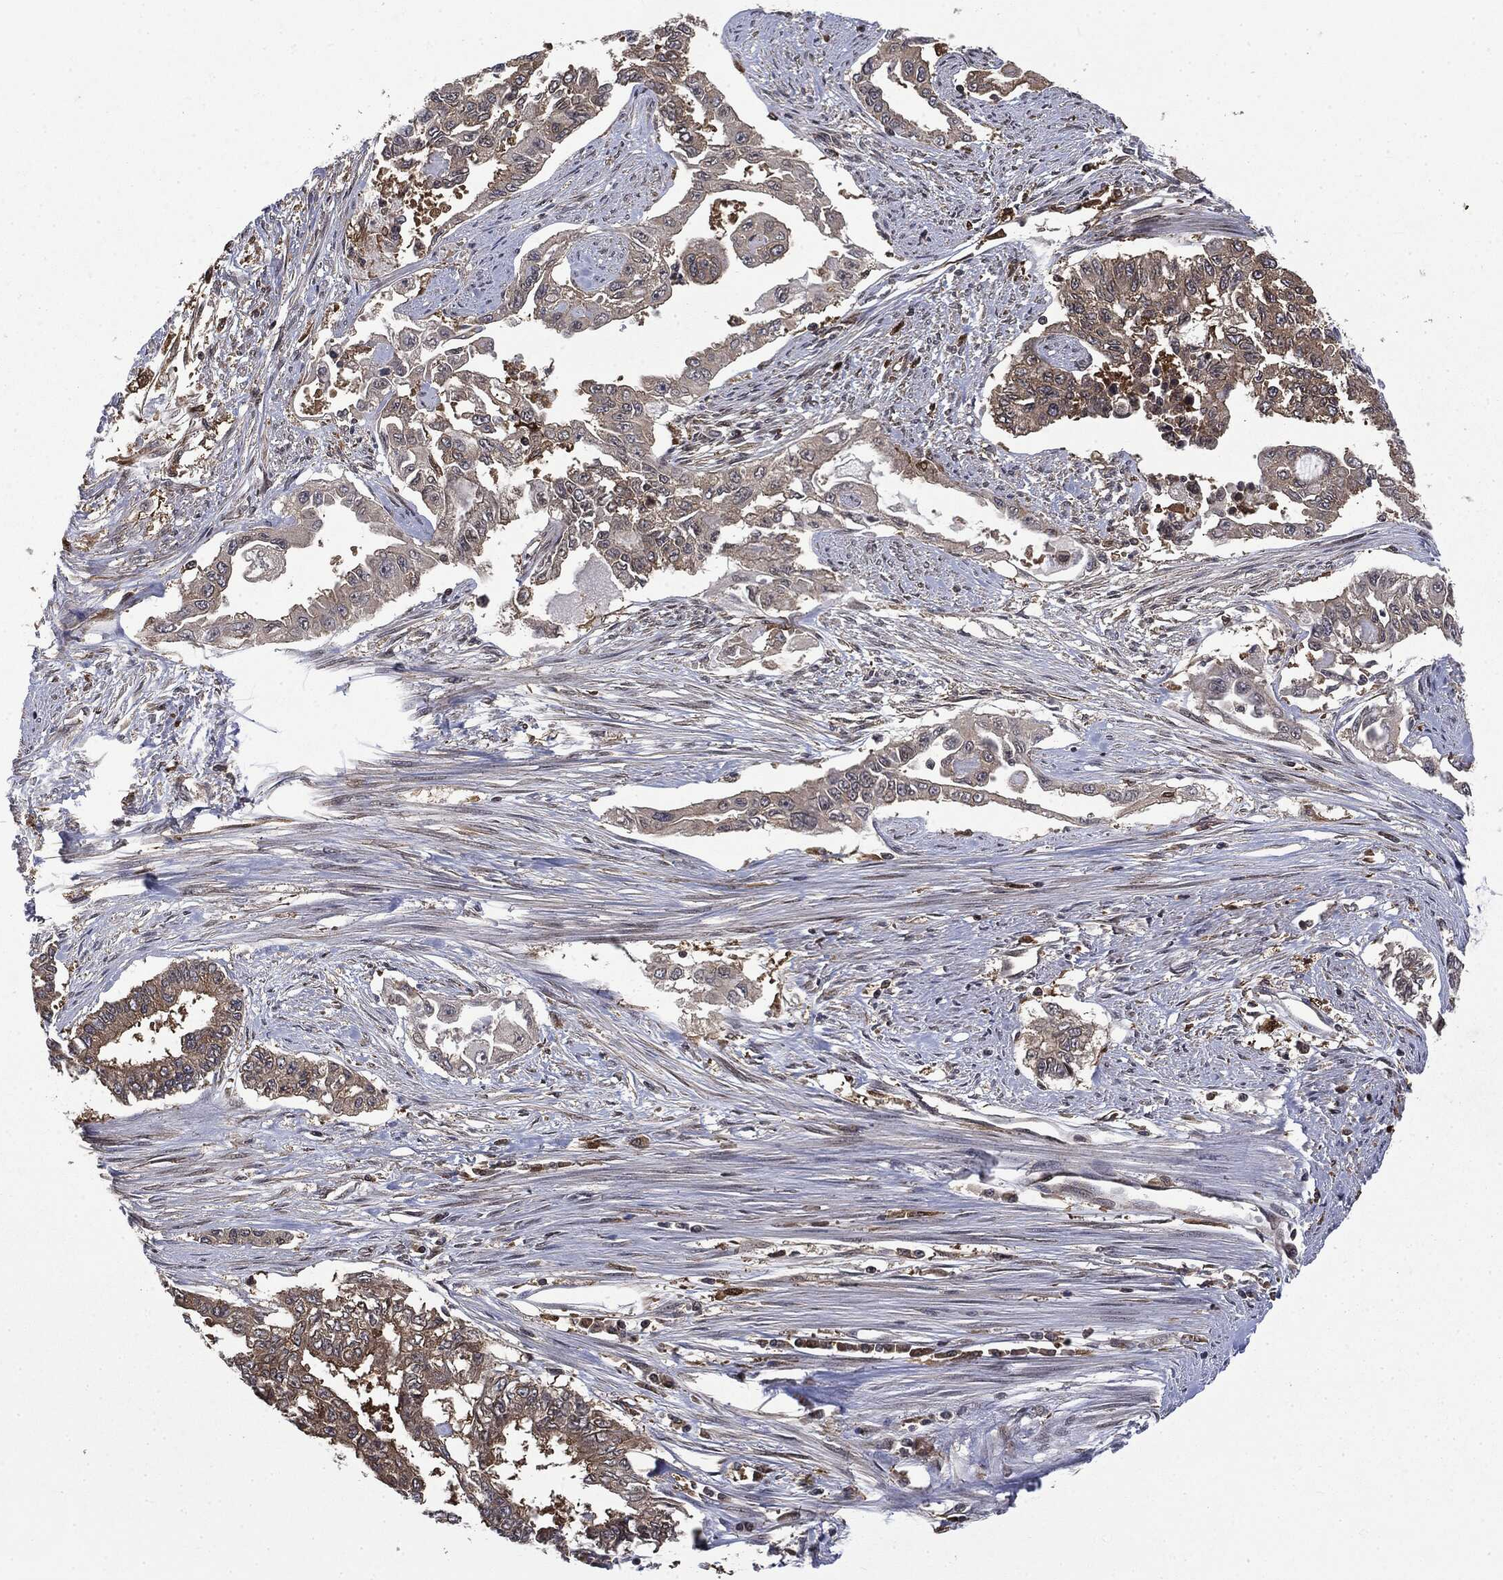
{"staining": {"intensity": "weak", "quantity": "<25%", "location": "cytoplasmic/membranous"}, "tissue": "endometrial cancer", "cell_type": "Tumor cells", "image_type": "cancer", "snomed": [{"axis": "morphology", "description": "Adenocarcinoma, NOS"}, {"axis": "topography", "description": "Uterus"}], "caption": "Immunohistochemistry photomicrograph of neoplastic tissue: endometrial cancer (adenocarcinoma) stained with DAB demonstrates no significant protein positivity in tumor cells. Nuclei are stained in blue.", "gene": "SNX5", "patient": {"sex": "female", "age": 59}}